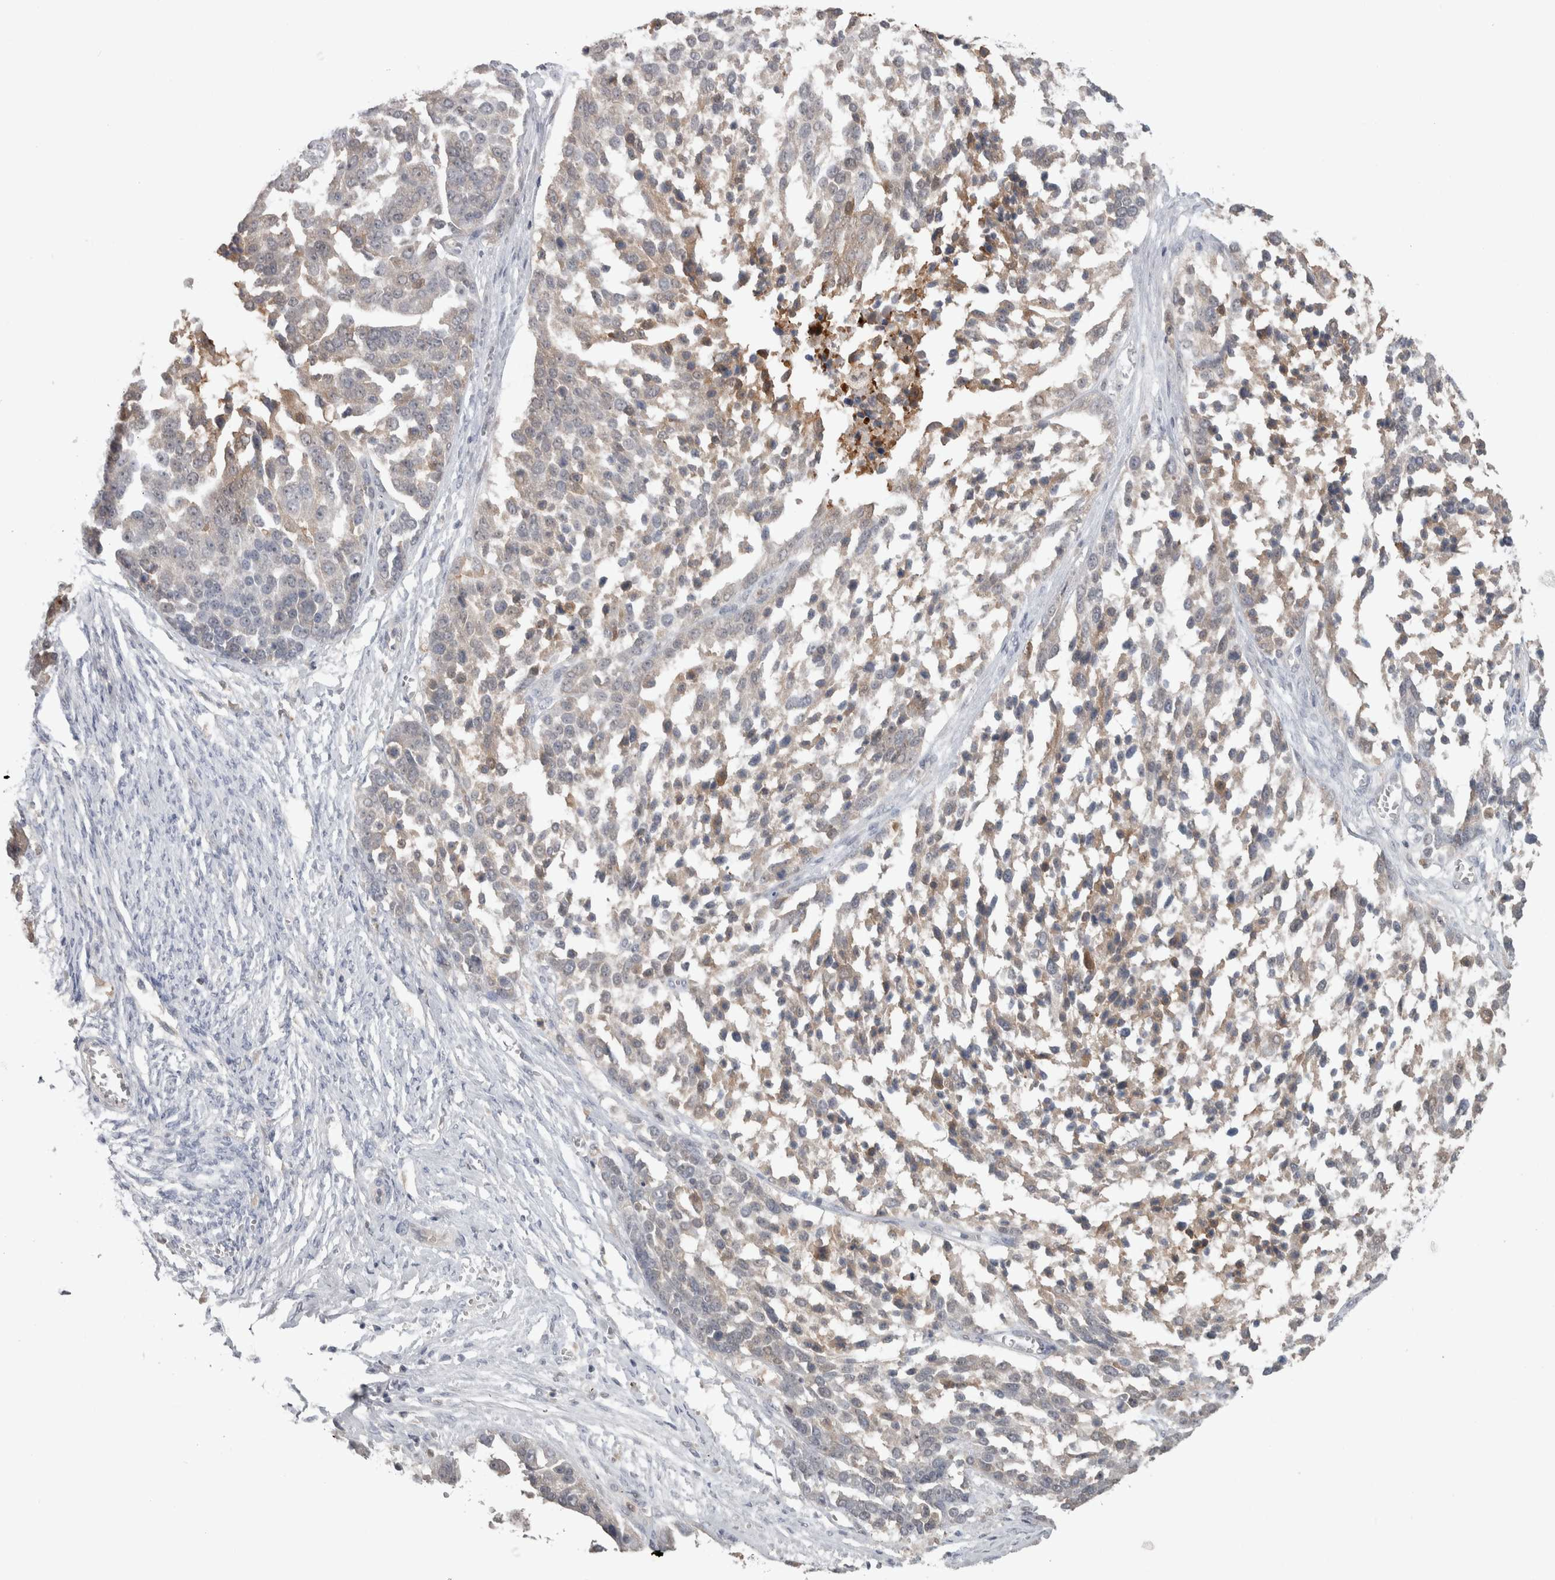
{"staining": {"intensity": "weak", "quantity": "25%-75%", "location": "cytoplasmic/membranous"}, "tissue": "ovarian cancer", "cell_type": "Tumor cells", "image_type": "cancer", "snomed": [{"axis": "morphology", "description": "Cystadenocarcinoma, serous, NOS"}, {"axis": "topography", "description": "Ovary"}], "caption": "This is a micrograph of immunohistochemistry staining of ovarian serous cystadenocarcinoma, which shows weak positivity in the cytoplasmic/membranous of tumor cells.", "gene": "HTATIP2", "patient": {"sex": "female", "age": 44}}